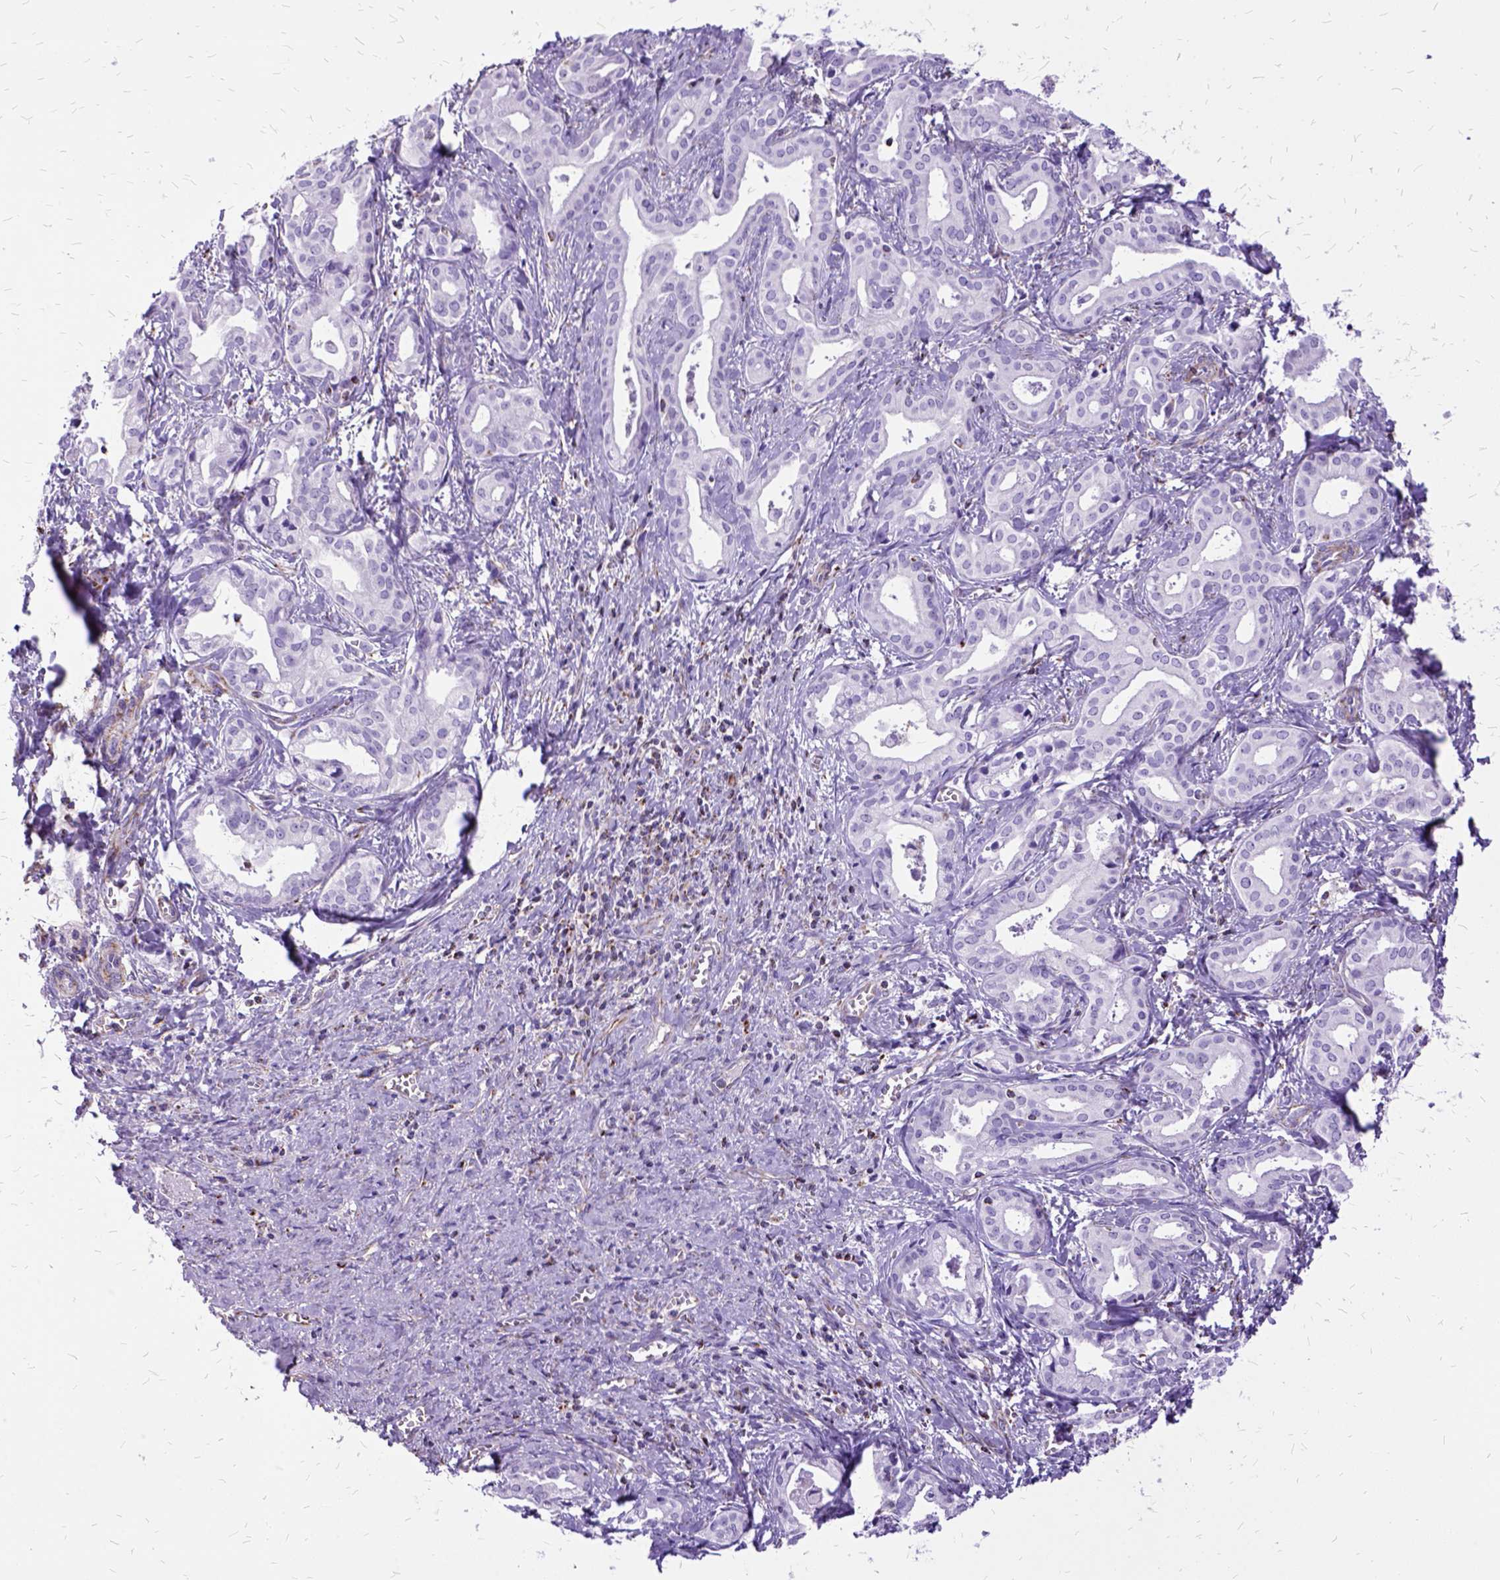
{"staining": {"intensity": "negative", "quantity": "none", "location": "none"}, "tissue": "liver cancer", "cell_type": "Tumor cells", "image_type": "cancer", "snomed": [{"axis": "morphology", "description": "Cholangiocarcinoma"}, {"axis": "topography", "description": "Liver"}], "caption": "Tumor cells show no significant protein expression in liver cancer (cholangiocarcinoma).", "gene": "OXCT1", "patient": {"sex": "female", "age": 65}}